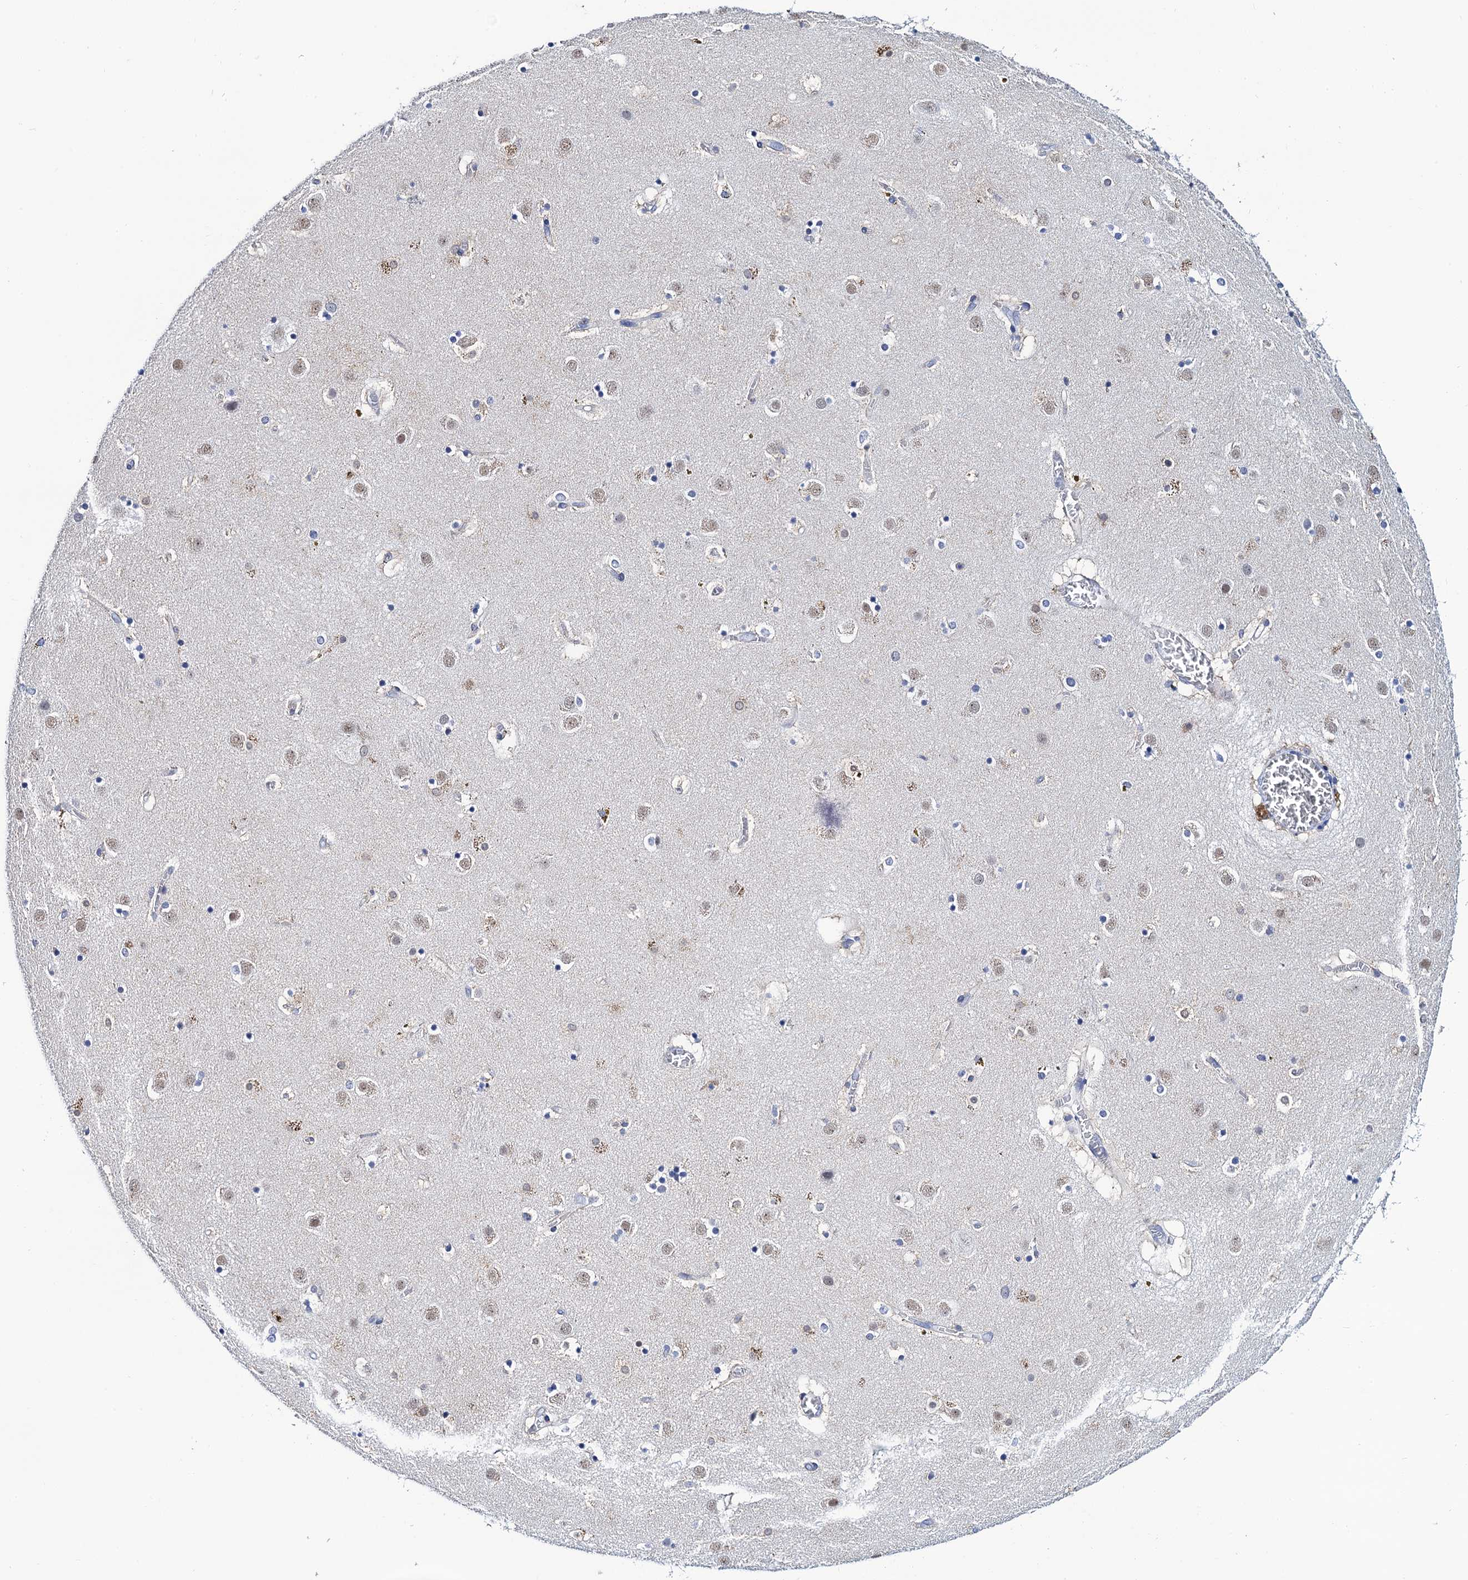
{"staining": {"intensity": "negative", "quantity": "none", "location": "none"}, "tissue": "caudate", "cell_type": "Glial cells", "image_type": "normal", "snomed": [{"axis": "morphology", "description": "Normal tissue, NOS"}, {"axis": "topography", "description": "Lateral ventricle wall"}], "caption": "DAB (3,3'-diaminobenzidine) immunohistochemical staining of benign human caudate reveals no significant expression in glial cells.", "gene": "SLC7A10", "patient": {"sex": "male", "age": 70}}